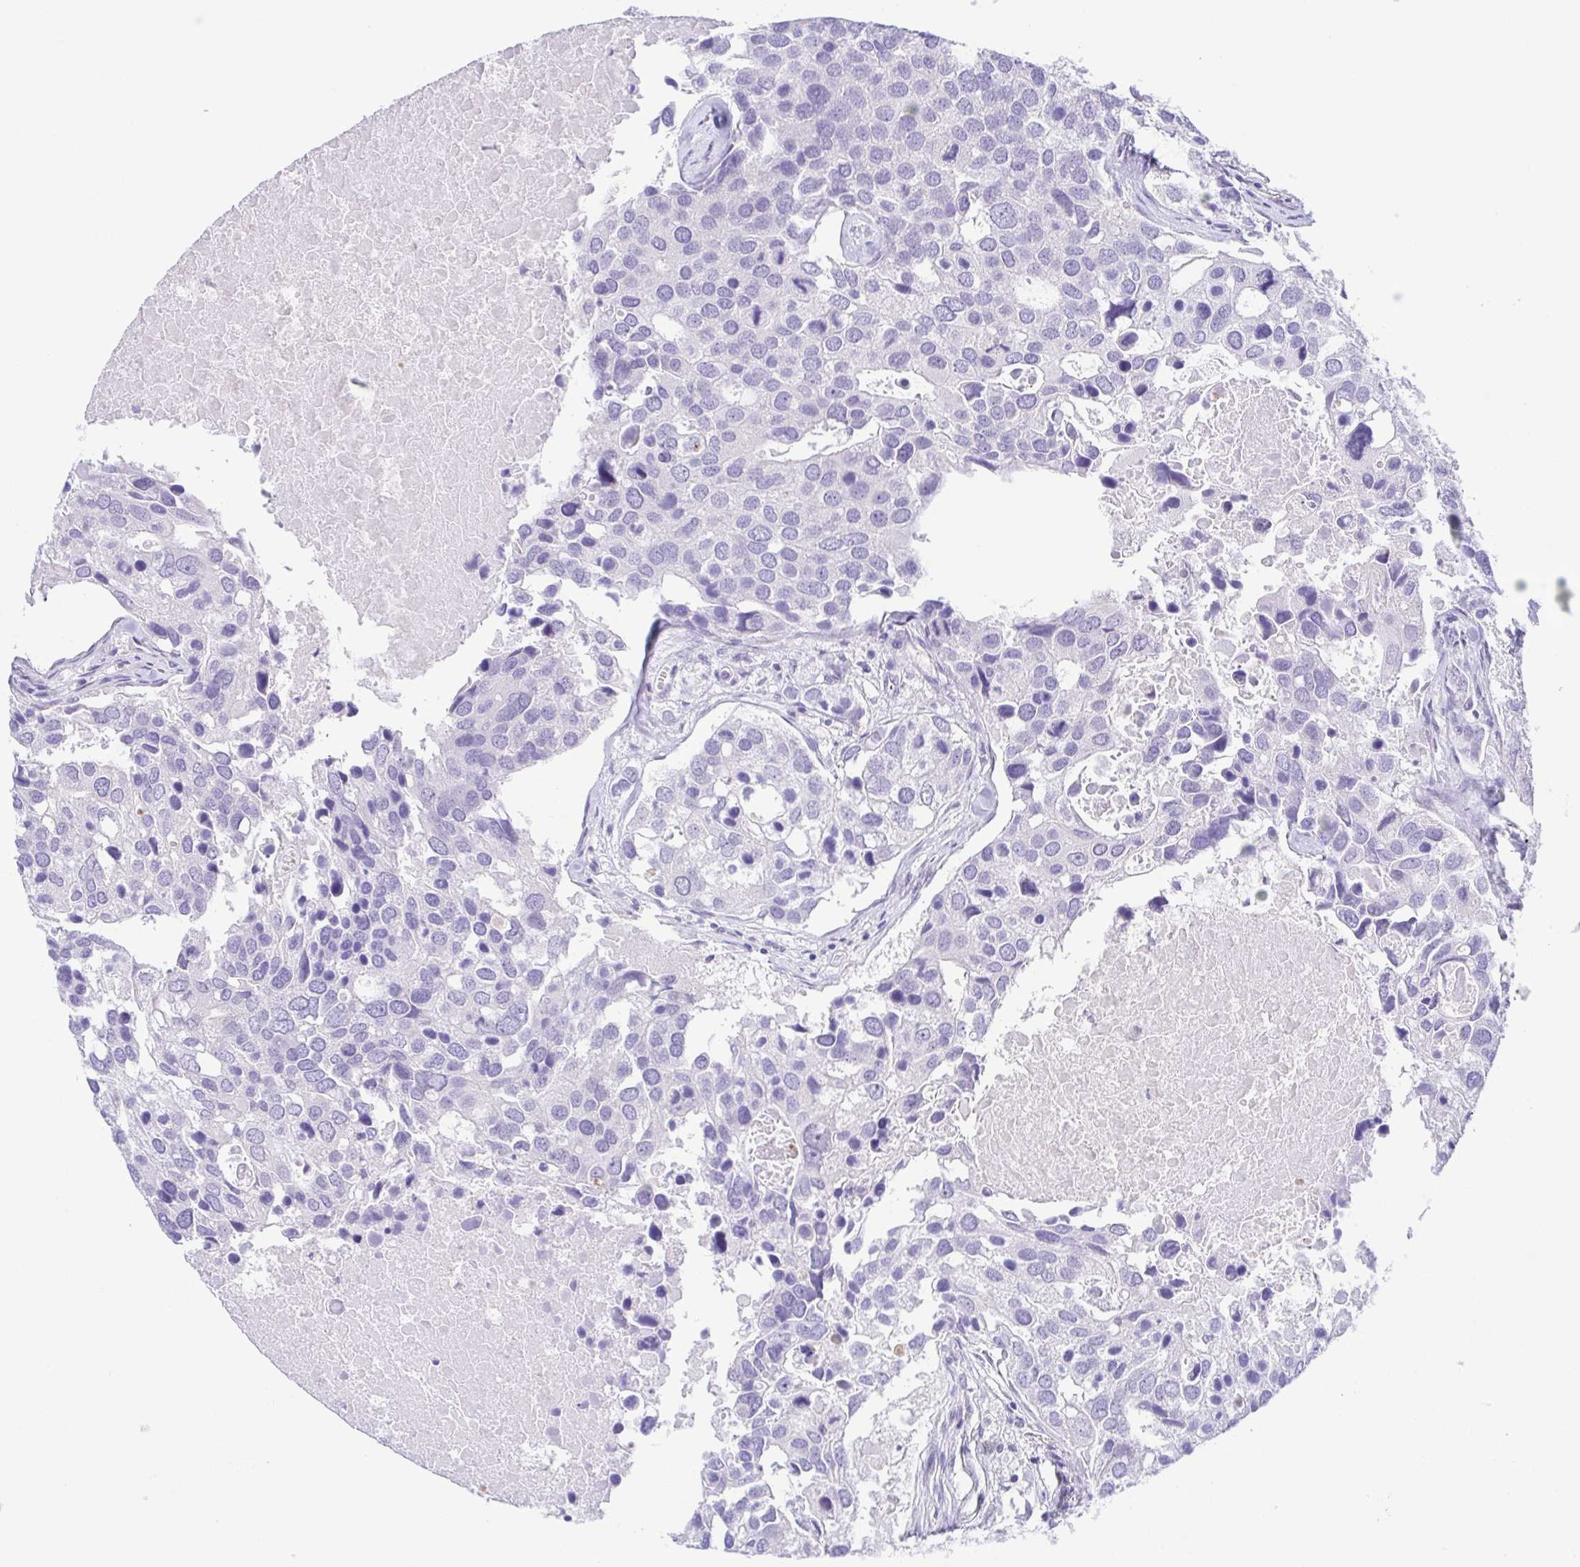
{"staining": {"intensity": "negative", "quantity": "none", "location": "none"}, "tissue": "breast cancer", "cell_type": "Tumor cells", "image_type": "cancer", "snomed": [{"axis": "morphology", "description": "Duct carcinoma"}, {"axis": "topography", "description": "Breast"}], "caption": "Micrograph shows no protein expression in tumor cells of invasive ductal carcinoma (breast) tissue.", "gene": "KRTDAP", "patient": {"sex": "female", "age": 83}}